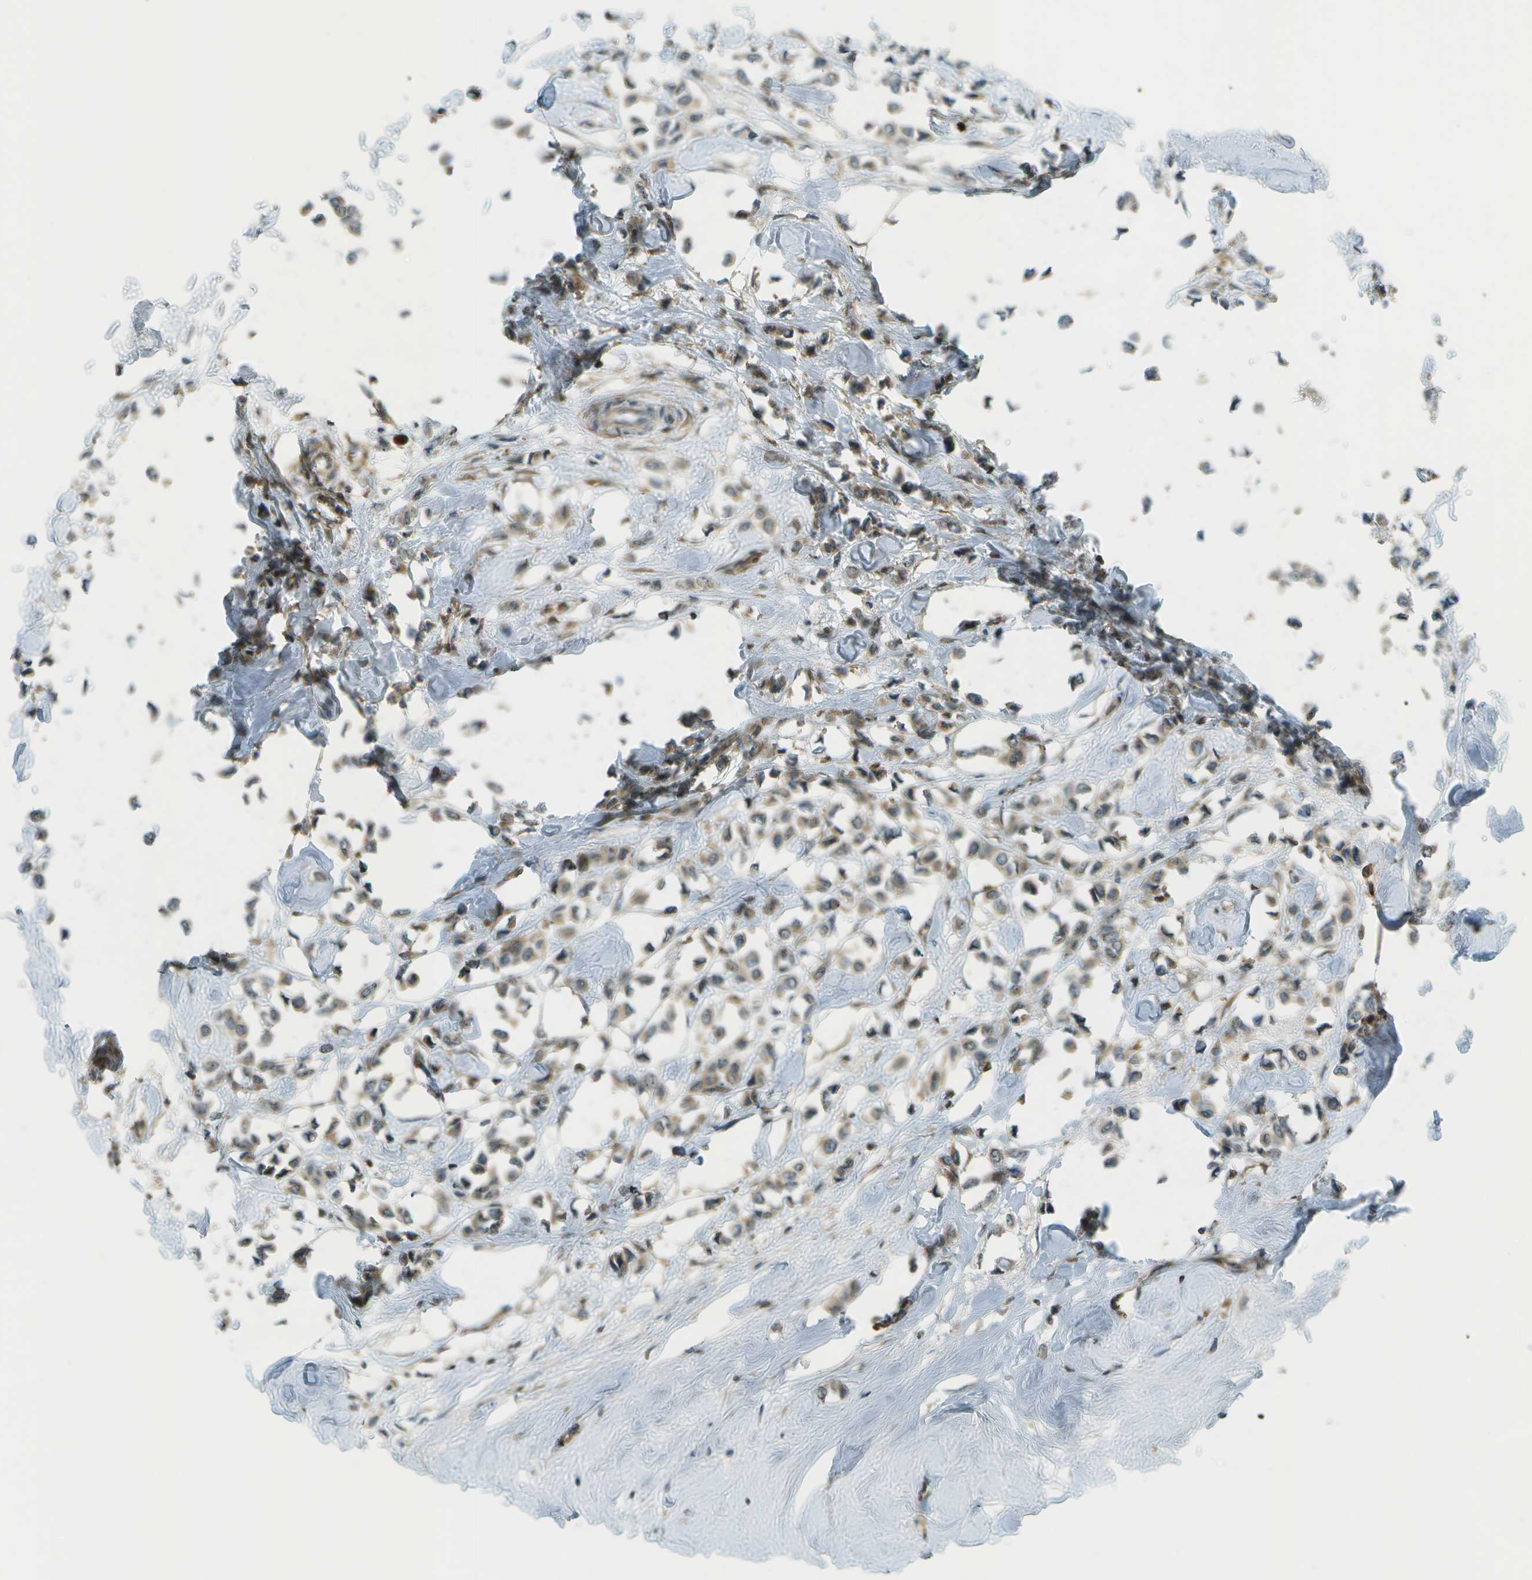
{"staining": {"intensity": "weak", "quantity": ">75%", "location": "cytoplasmic/membranous"}, "tissue": "breast cancer", "cell_type": "Tumor cells", "image_type": "cancer", "snomed": [{"axis": "morphology", "description": "Lobular carcinoma"}, {"axis": "topography", "description": "Breast"}], "caption": "Protein positivity by immunohistochemistry (IHC) shows weak cytoplasmic/membranous staining in approximately >75% of tumor cells in breast lobular carcinoma.", "gene": "TMTC1", "patient": {"sex": "female", "age": 51}}